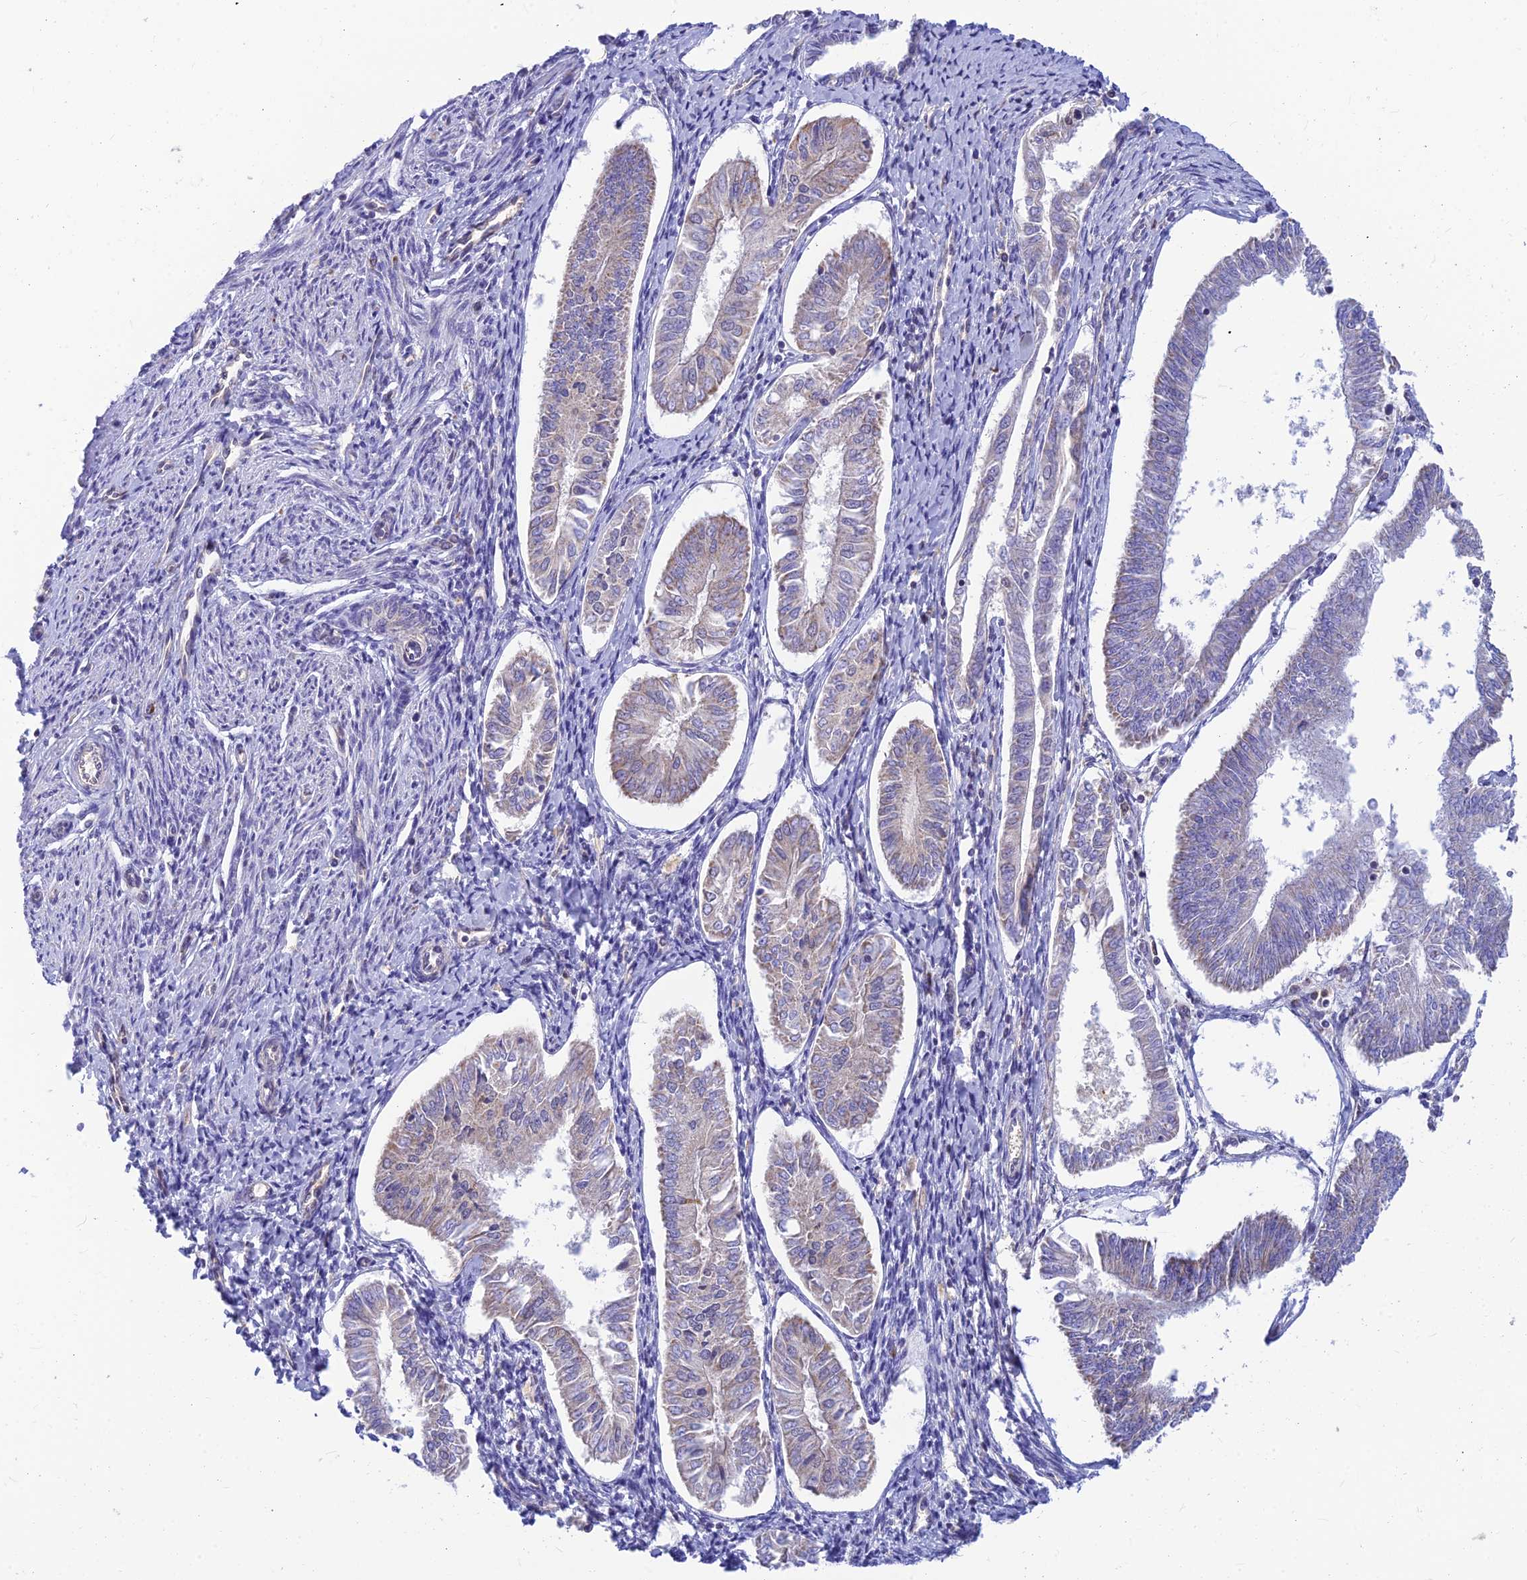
{"staining": {"intensity": "negative", "quantity": "none", "location": "none"}, "tissue": "endometrial cancer", "cell_type": "Tumor cells", "image_type": "cancer", "snomed": [{"axis": "morphology", "description": "Adenocarcinoma, NOS"}, {"axis": "topography", "description": "Endometrium"}], "caption": "Adenocarcinoma (endometrial) stained for a protein using immunohistochemistry exhibits no positivity tumor cells.", "gene": "LYSMD2", "patient": {"sex": "female", "age": 58}}